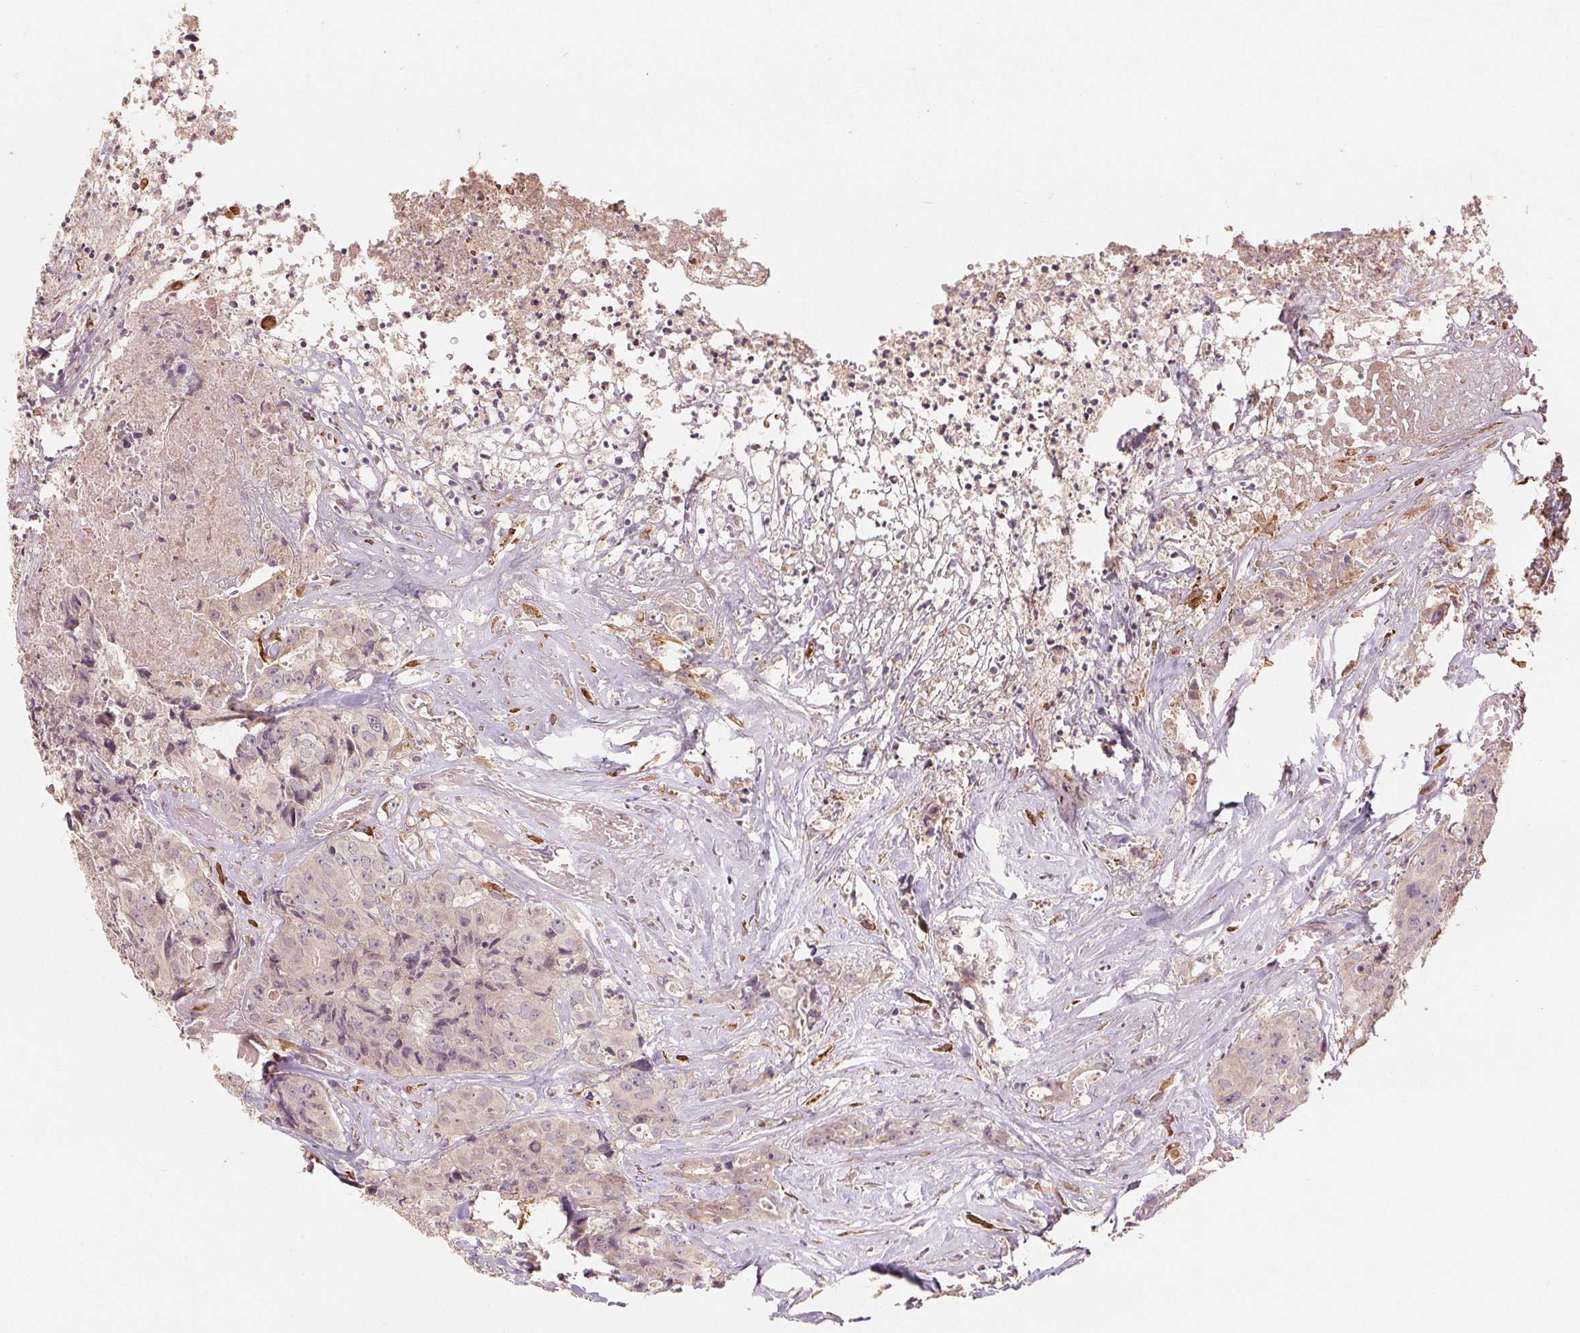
{"staining": {"intensity": "negative", "quantity": "none", "location": "none"}, "tissue": "colorectal cancer", "cell_type": "Tumor cells", "image_type": "cancer", "snomed": [{"axis": "morphology", "description": "Adenocarcinoma, NOS"}, {"axis": "topography", "description": "Rectum"}], "caption": "High magnification brightfield microscopy of colorectal cancer (adenocarcinoma) stained with DAB (3,3'-diaminobenzidine) (brown) and counterstained with hematoxylin (blue): tumor cells show no significant expression. (DAB (3,3'-diaminobenzidine) IHC with hematoxylin counter stain).", "gene": "SLC20A1", "patient": {"sex": "female", "age": 62}}